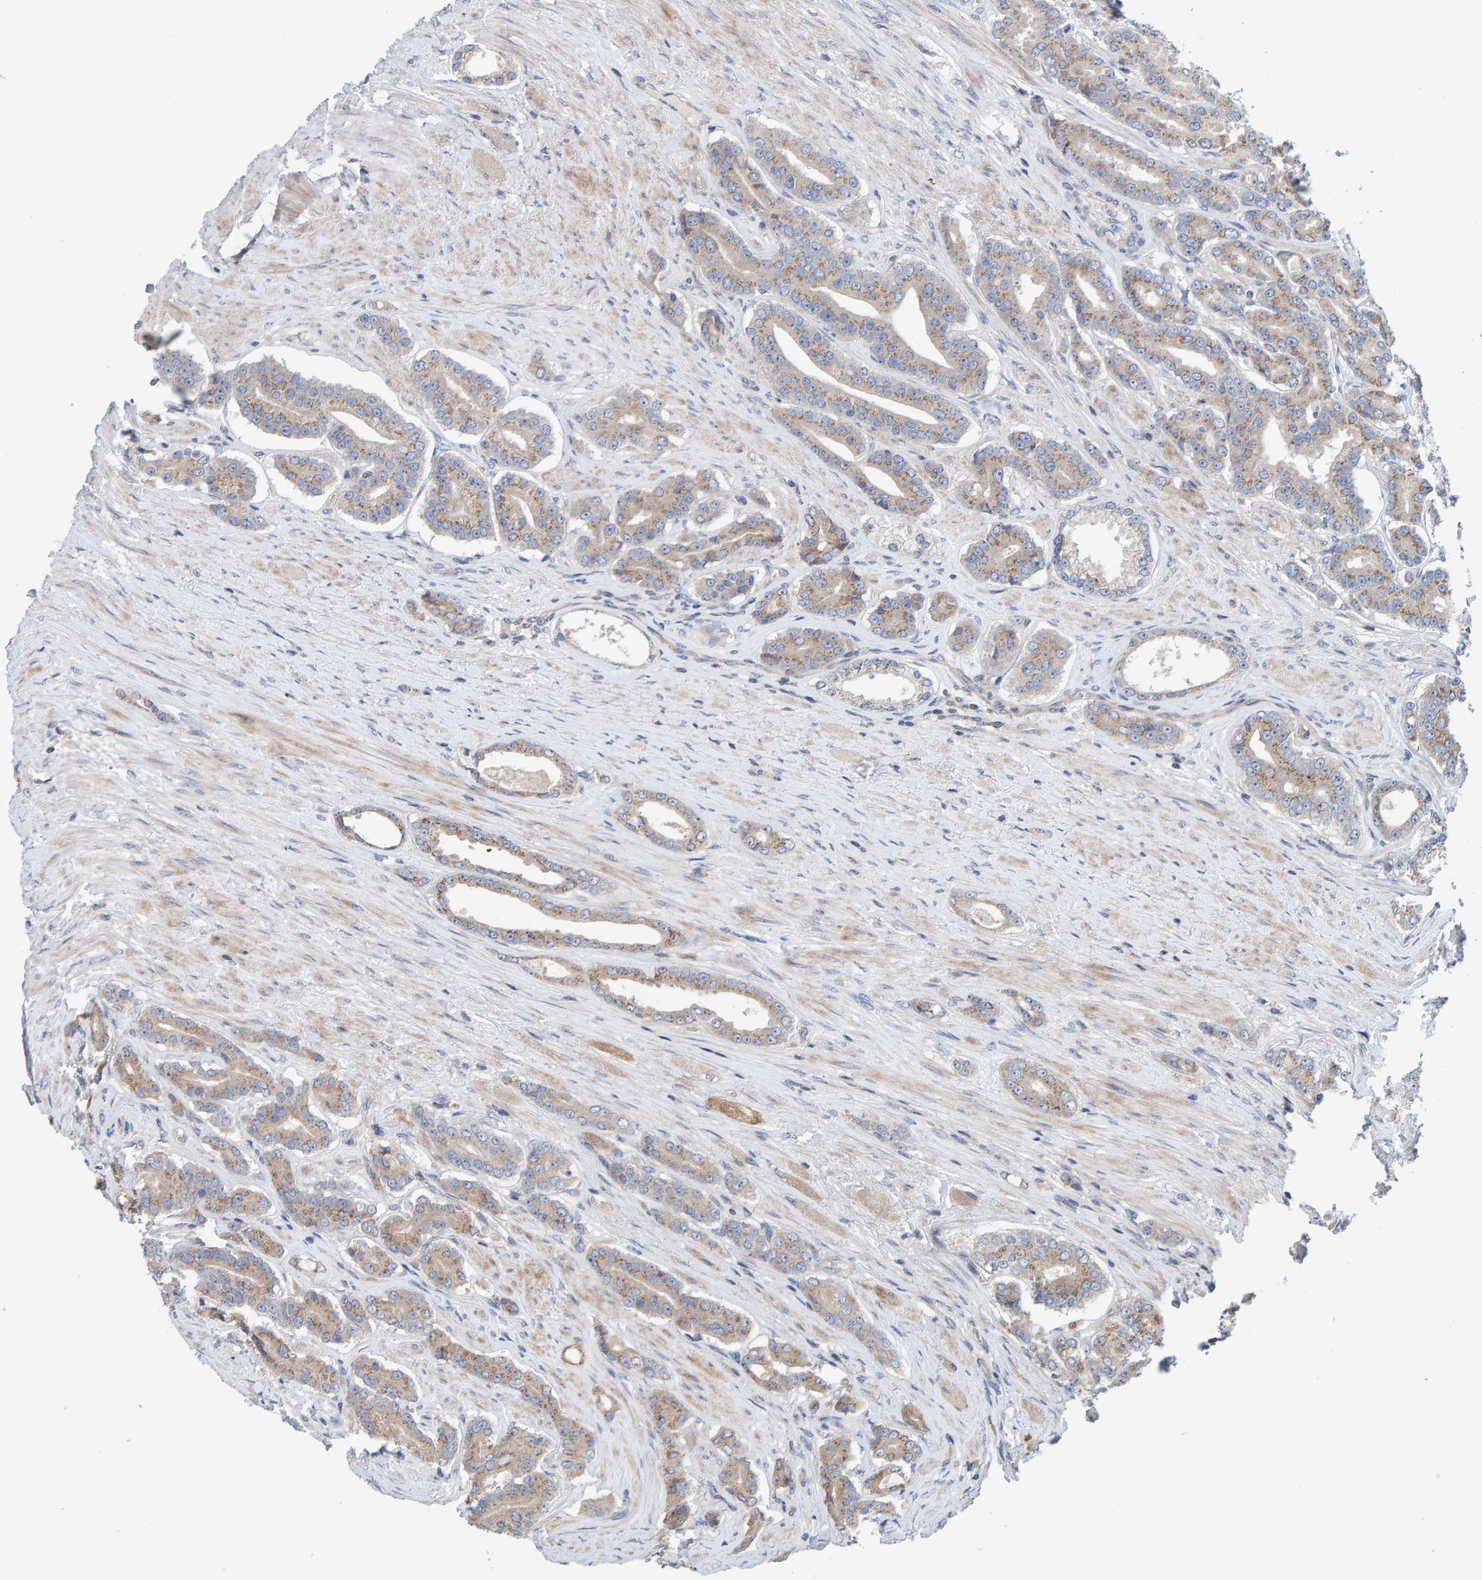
{"staining": {"intensity": "weak", "quantity": ">75%", "location": "cytoplasmic/membranous"}, "tissue": "prostate cancer", "cell_type": "Tumor cells", "image_type": "cancer", "snomed": [{"axis": "morphology", "description": "Adenocarcinoma, High grade"}, {"axis": "topography", "description": "Prostate"}], "caption": "Tumor cells exhibit low levels of weak cytoplasmic/membranous staining in approximately >75% of cells in human prostate cancer.", "gene": "CCM2", "patient": {"sex": "male", "age": 71}}